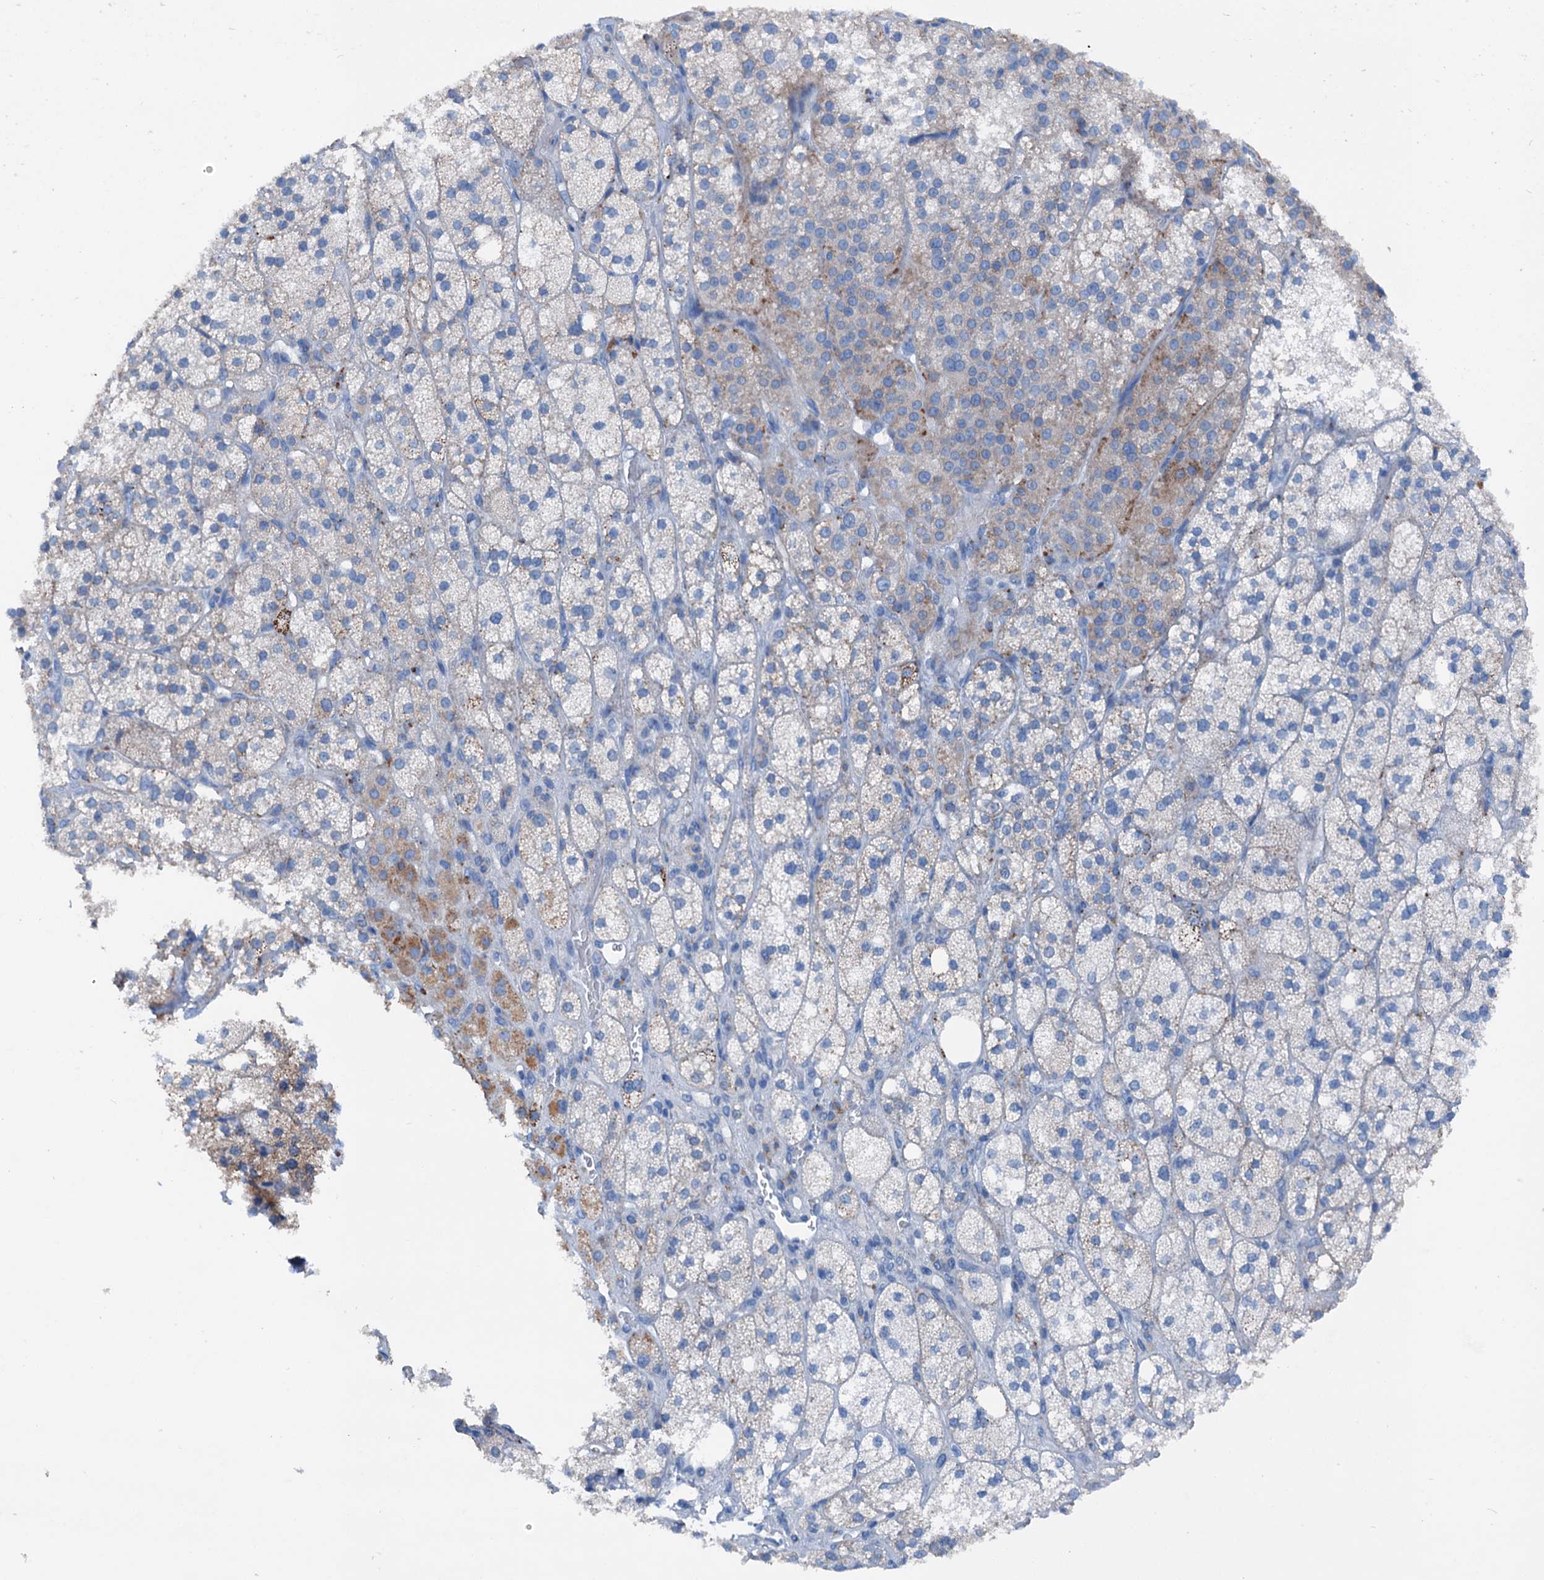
{"staining": {"intensity": "moderate", "quantity": "<25%", "location": "cytoplasmic/membranous"}, "tissue": "adrenal gland", "cell_type": "Glandular cells", "image_type": "normal", "snomed": [{"axis": "morphology", "description": "Normal tissue, NOS"}, {"axis": "topography", "description": "Adrenal gland"}], "caption": "An immunohistochemistry (IHC) micrograph of unremarkable tissue is shown. Protein staining in brown shows moderate cytoplasmic/membranous positivity in adrenal gland within glandular cells.", "gene": "C1QTNF4", "patient": {"sex": "male", "age": 61}}